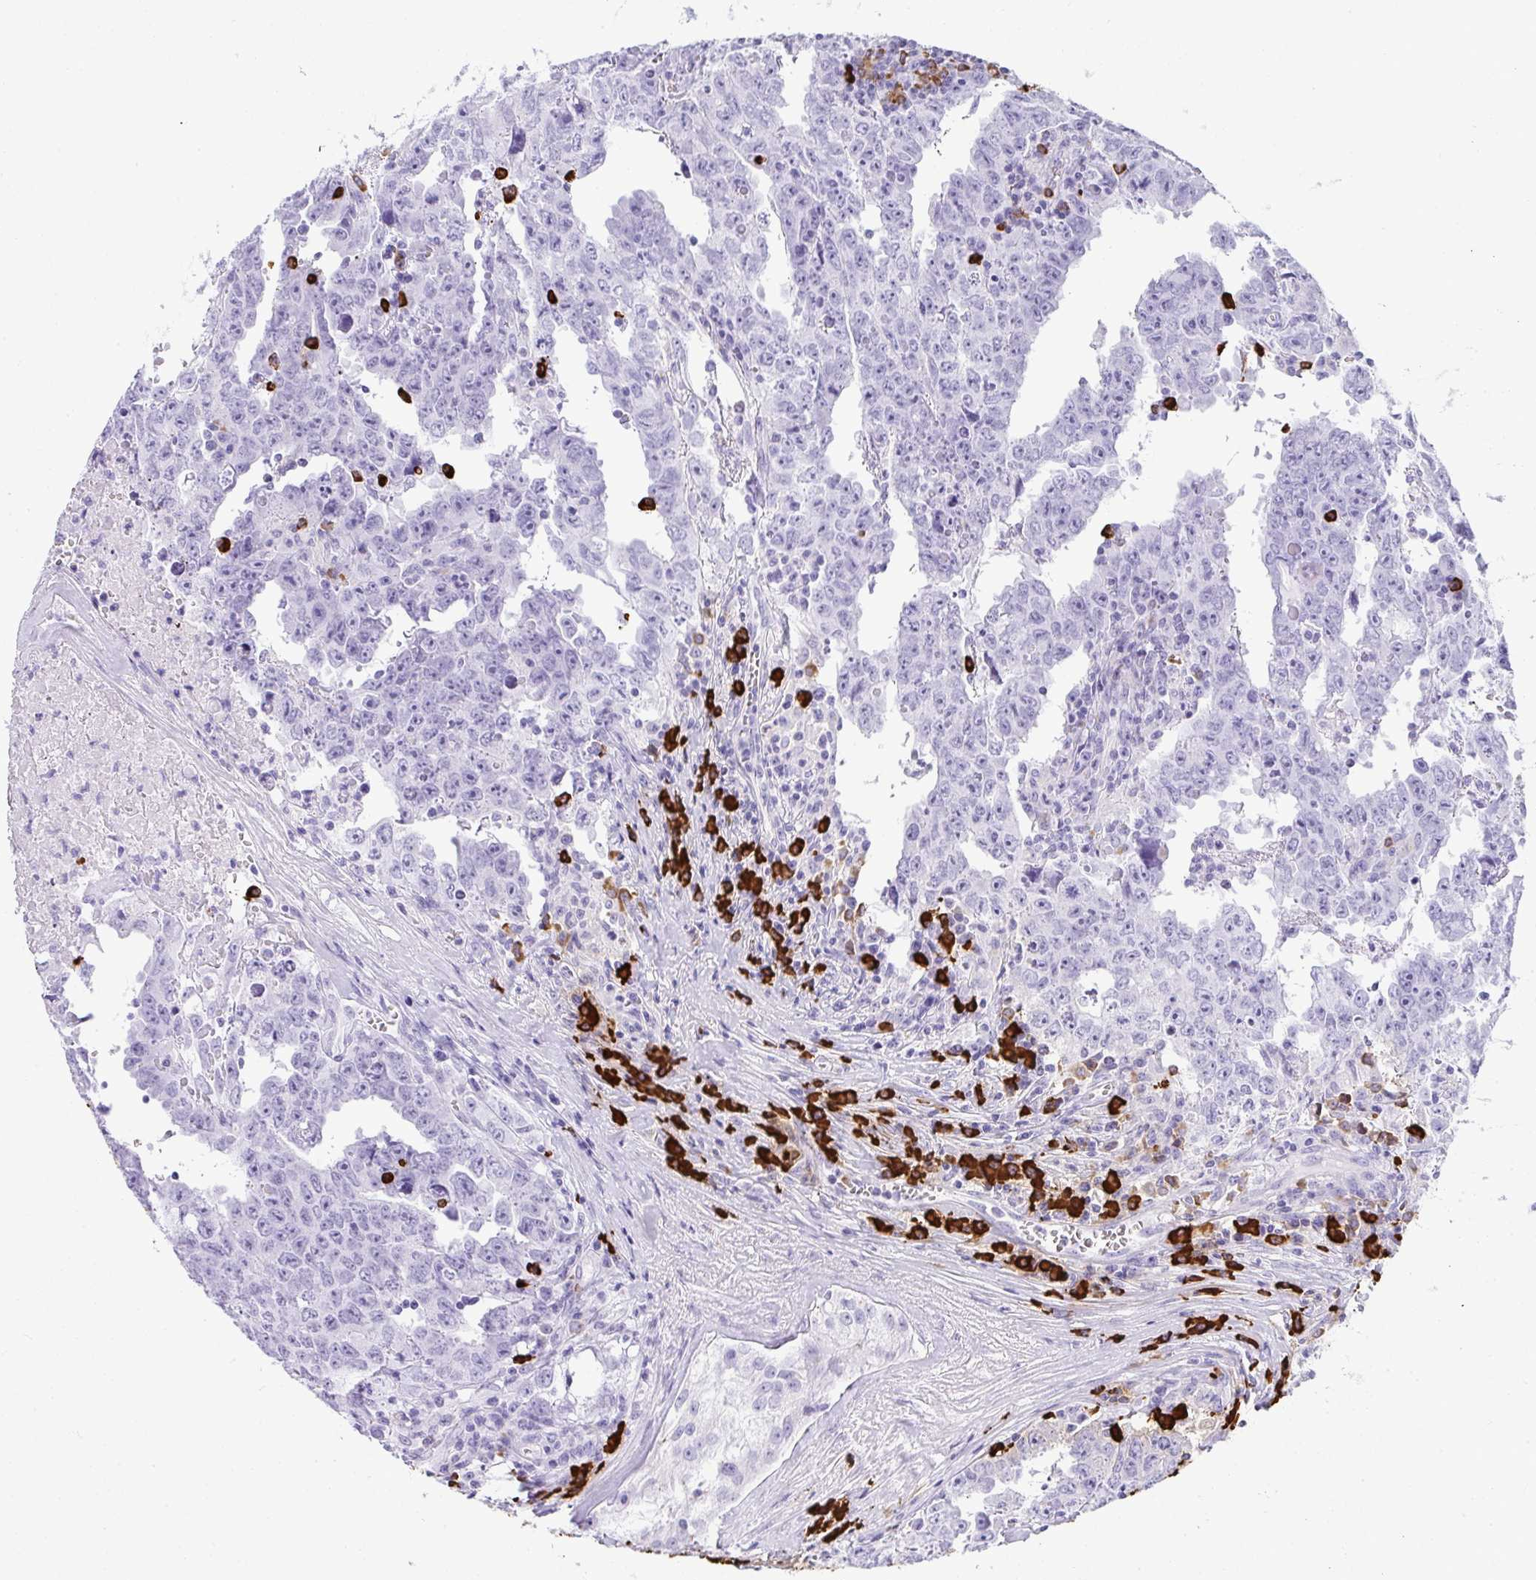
{"staining": {"intensity": "negative", "quantity": "none", "location": "none"}, "tissue": "testis cancer", "cell_type": "Tumor cells", "image_type": "cancer", "snomed": [{"axis": "morphology", "description": "Carcinoma, Embryonal, NOS"}, {"axis": "topography", "description": "Testis"}], "caption": "Micrograph shows no significant protein expression in tumor cells of embryonal carcinoma (testis).", "gene": "CDADC1", "patient": {"sex": "male", "age": 22}}